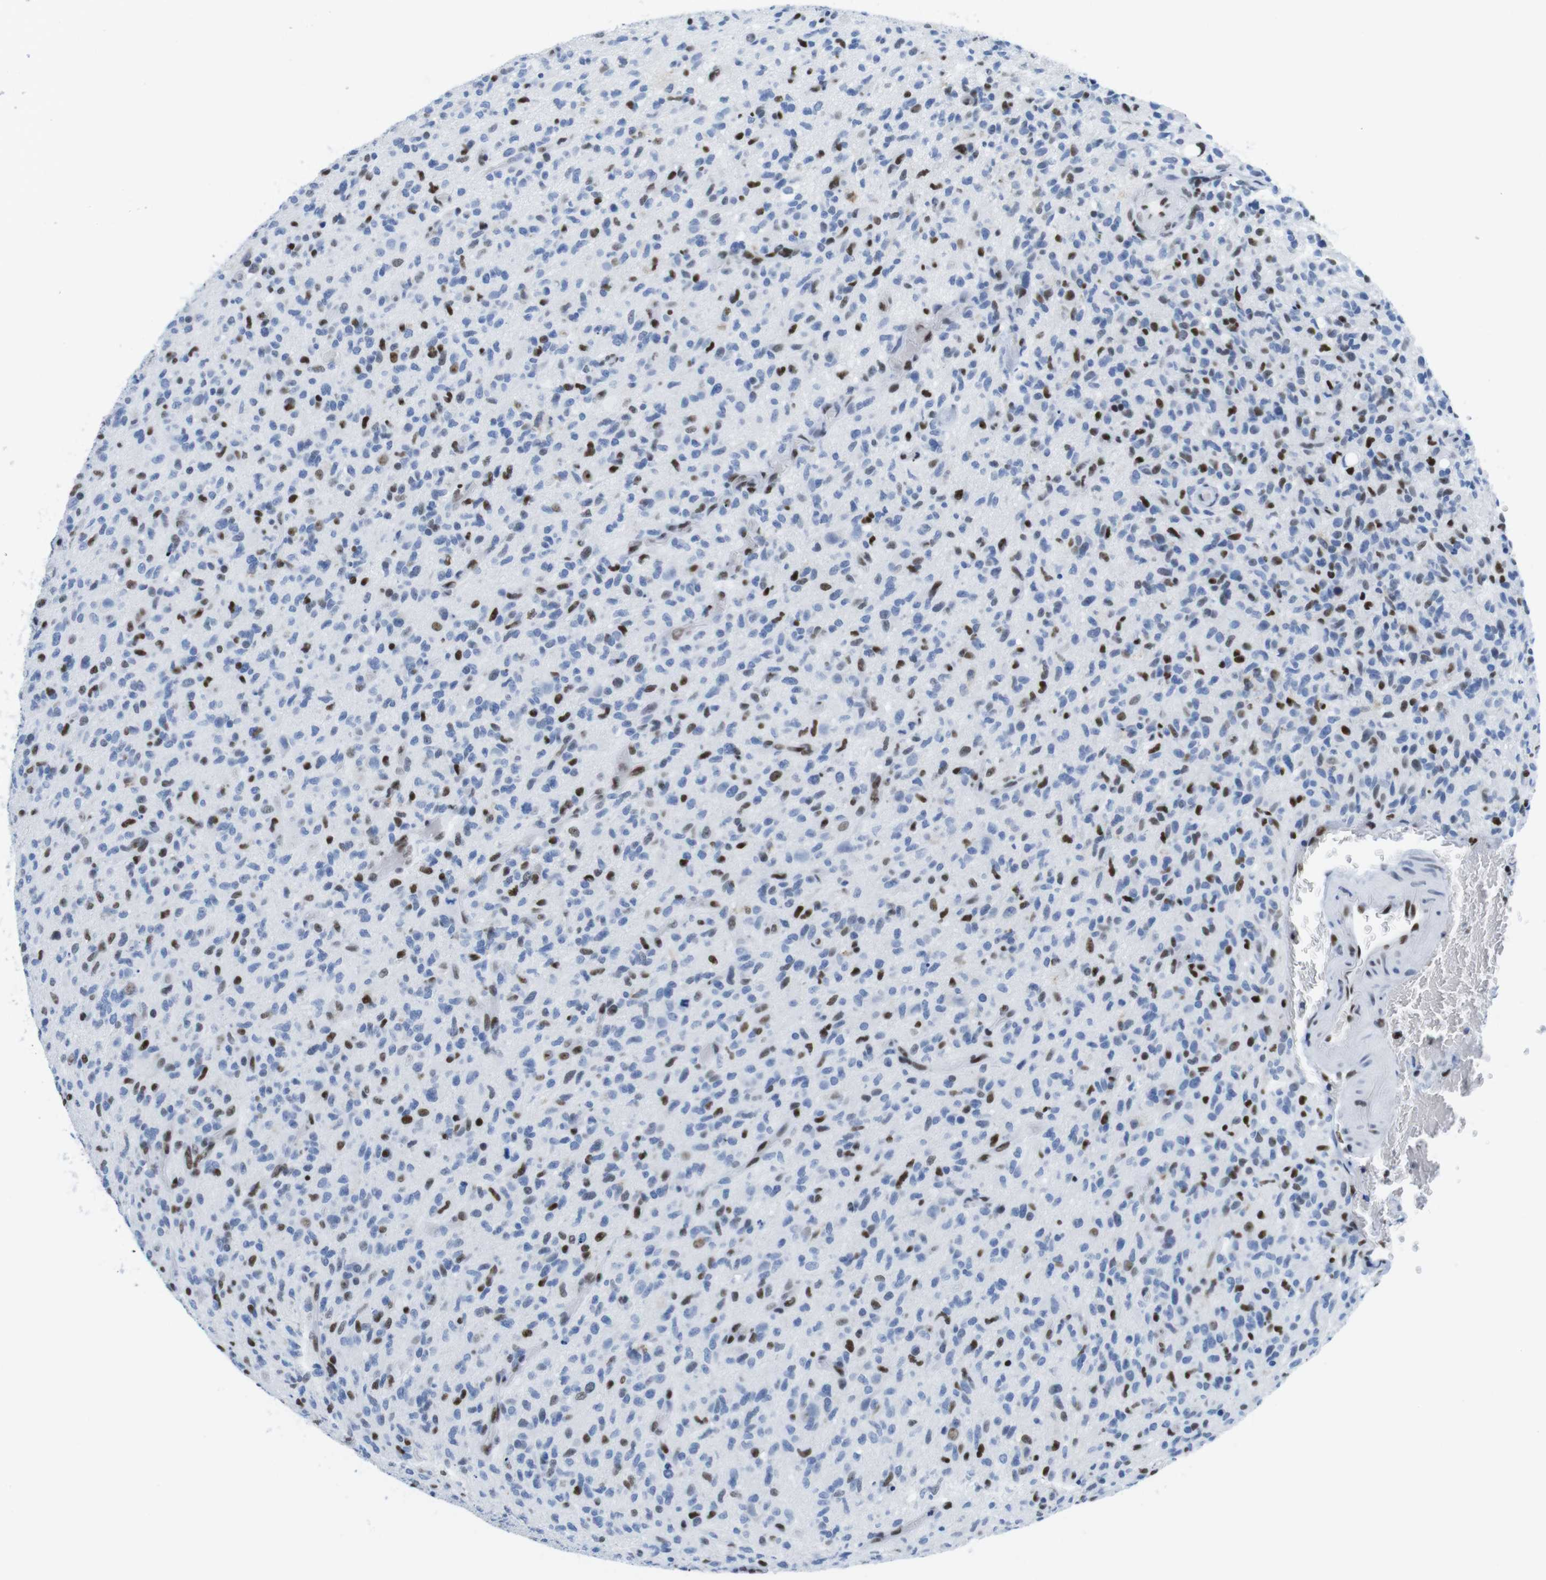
{"staining": {"intensity": "moderate", "quantity": "25%-75%", "location": "nuclear"}, "tissue": "glioma", "cell_type": "Tumor cells", "image_type": "cancer", "snomed": [{"axis": "morphology", "description": "Glioma, malignant, High grade"}, {"axis": "topography", "description": "Brain"}], "caption": "DAB immunohistochemical staining of human glioma shows moderate nuclear protein expression in about 25%-75% of tumor cells.", "gene": "IFI16", "patient": {"sex": "male", "age": 71}}